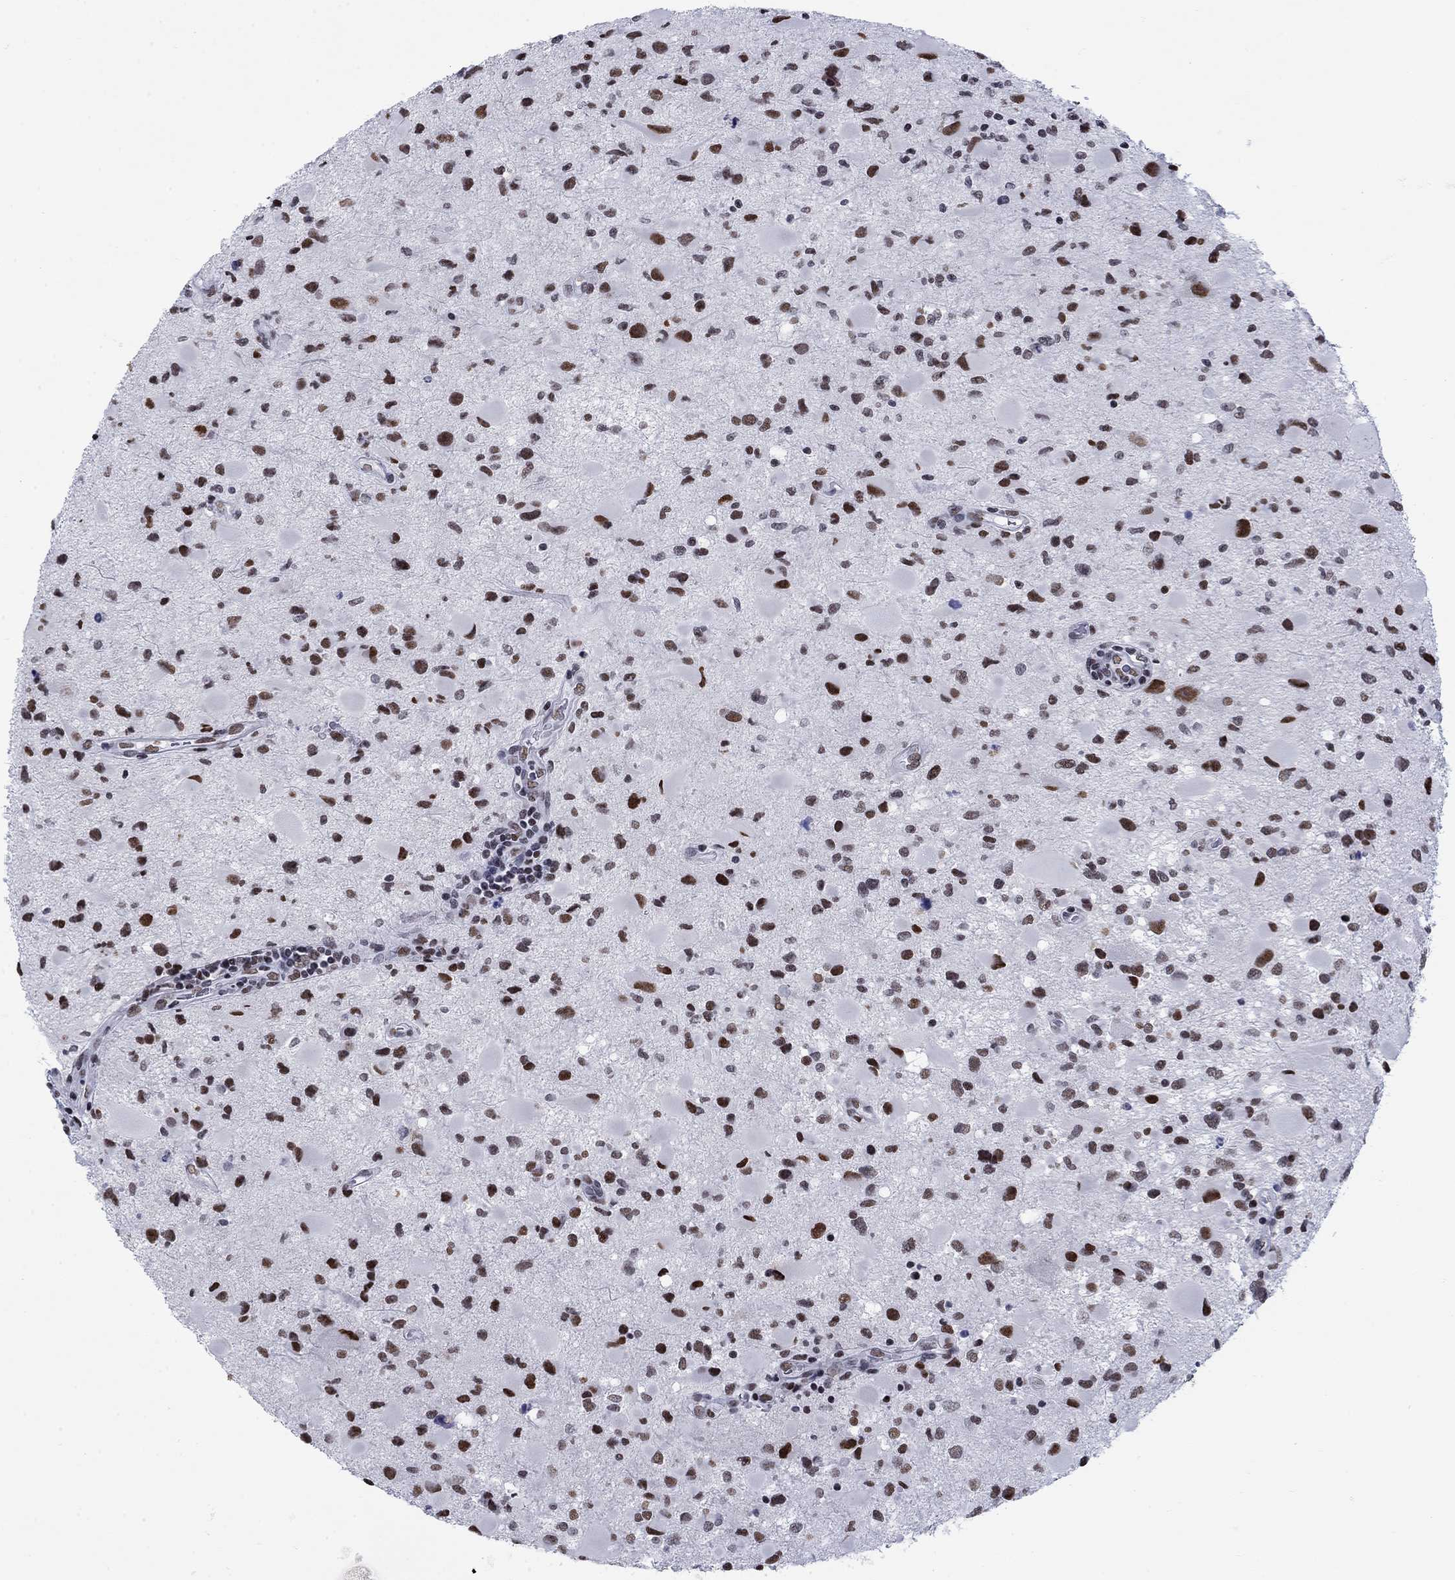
{"staining": {"intensity": "strong", "quantity": ">75%", "location": "nuclear"}, "tissue": "glioma", "cell_type": "Tumor cells", "image_type": "cancer", "snomed": [{"axis": "morphology", "description": "Glioma, malignant, Low grade"}, {"axis": "topography", "description": "Brain"}], "caption": "Glioma stained for a protein demonstrates strong nuclear positivity in tumor cells.", "gene": "NPAS3", "patient": {"sex": "female", "age": 32}}